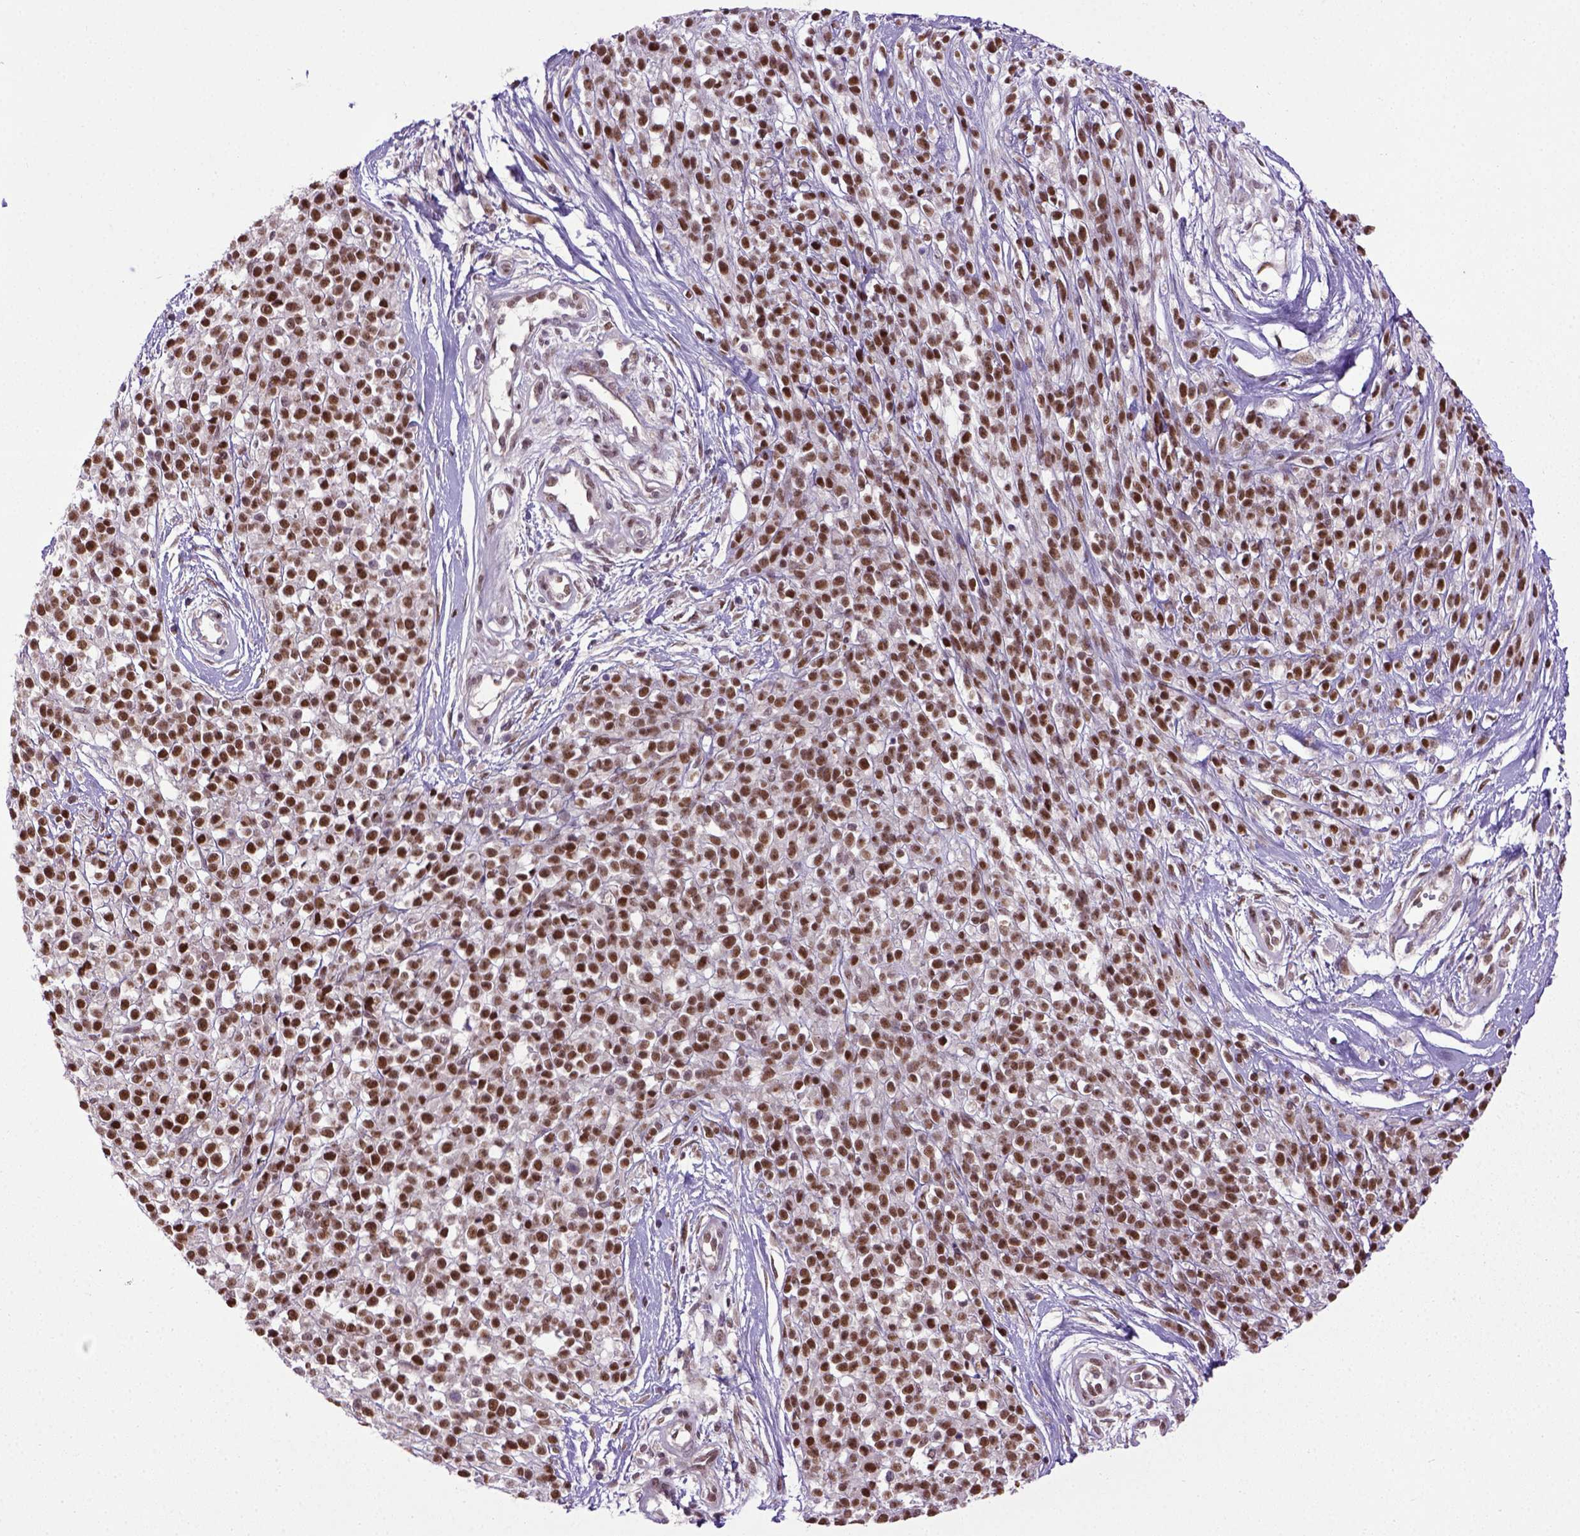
{"staining": {"intensity": "strong", "quantity": ">75%", "location": "nuclear"}, "tissue": "melanoma", "cell_type": "Tumor cells", "image_type": "cancer", "snomed": [{"axis": "morphology", "description": "Malignant melanoma, NOS"}, {"axis": "topography", "description": "Skin"}, {"axis": "topography", "description": "Skin of trunk"}], "caption": "Tumor cells display high levels of strong nuclear expression in approximately >75% of cells in human malignant melanoma.", "gene": "UBA3", "patient": {"sex": "male", "age": 74}}